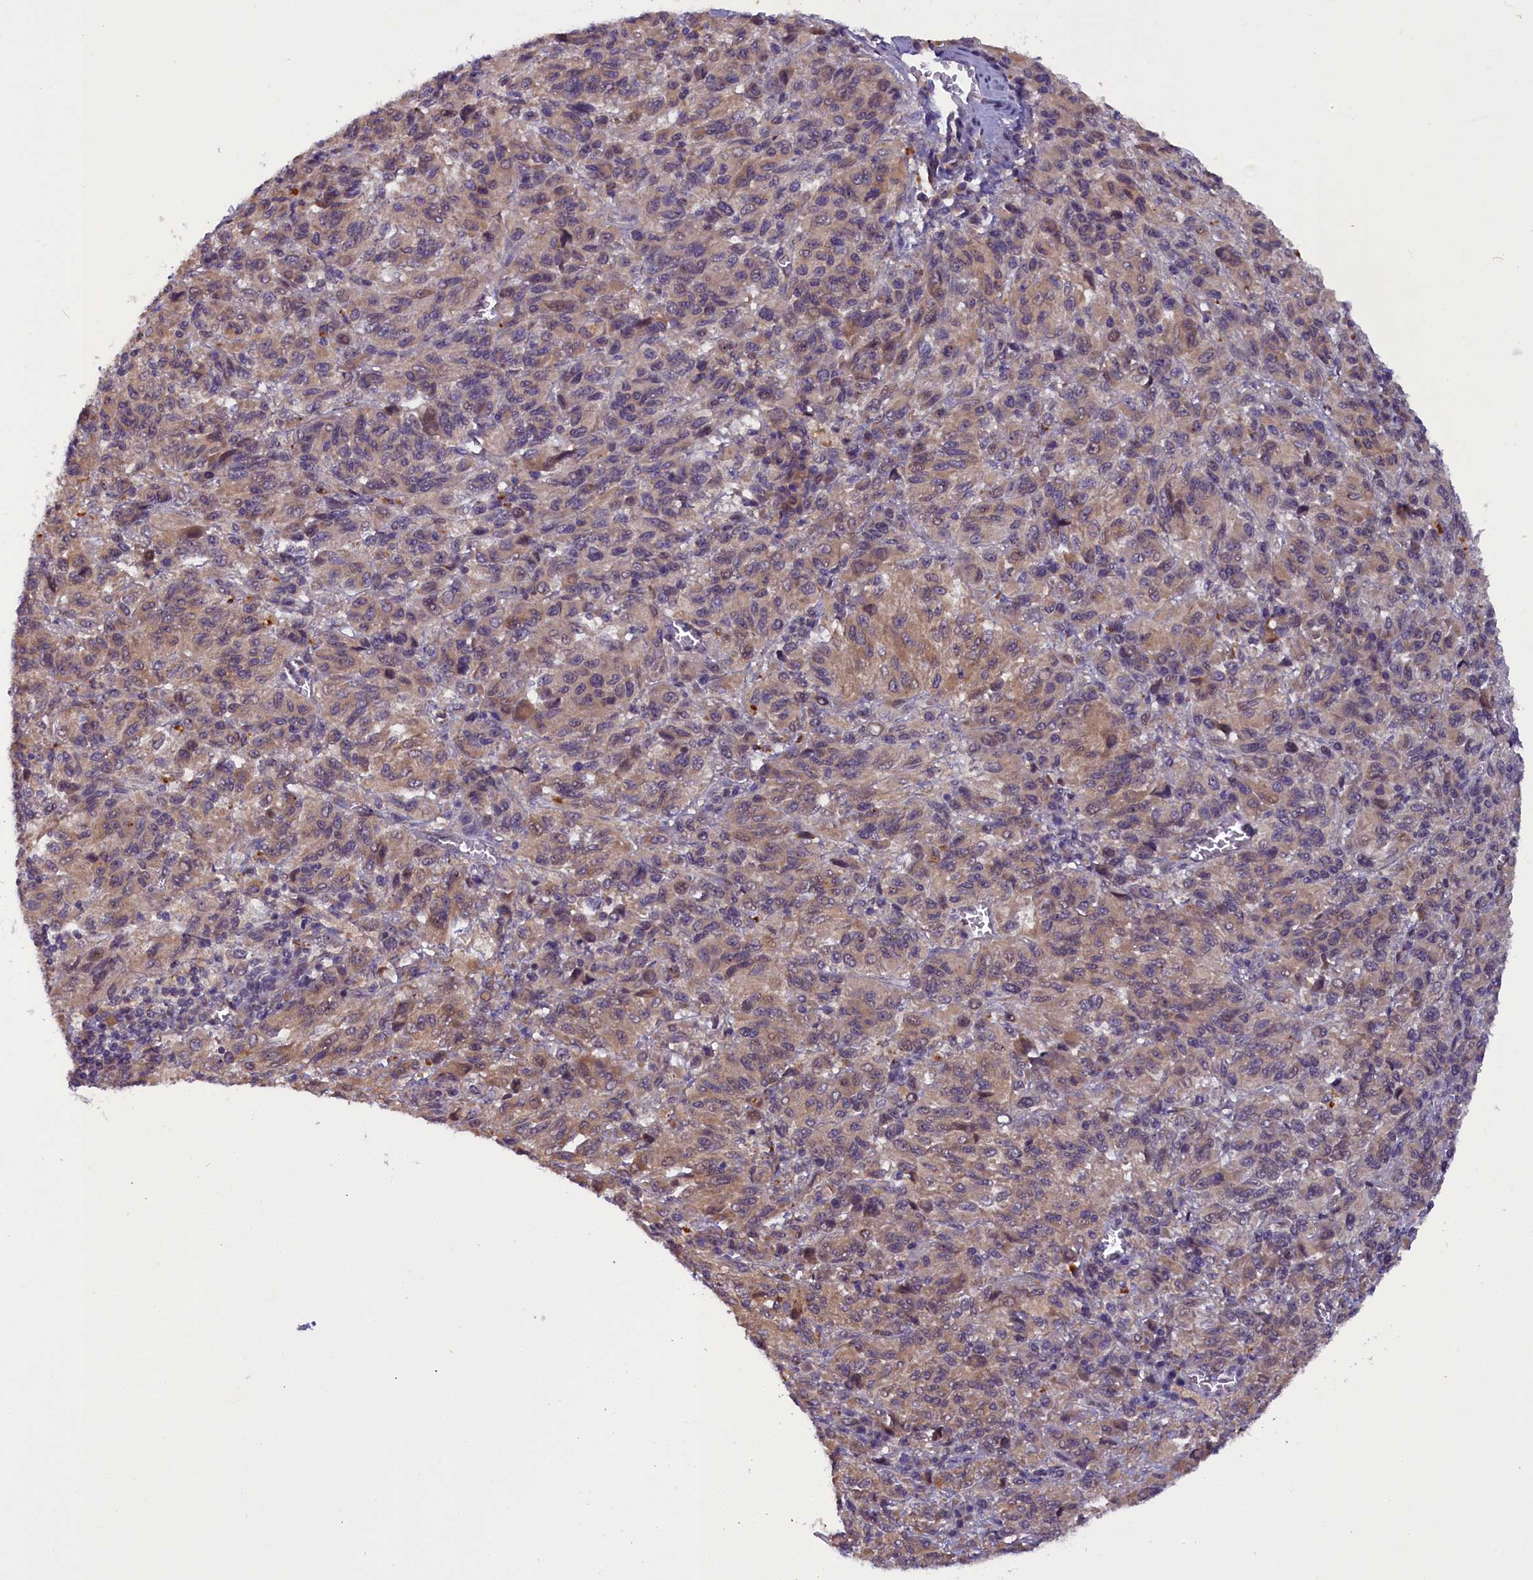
{"staining": {"intensity": "weak", "quantity": "25%-75%", "location": "cytoplasmic/membranous"}, "tissue": "melanoma", "cell_type": "Tumor cells", "image_type": "cancer", "snomed": [{"axis": "morphology", "description": "Malignant melanoma, Metastatic site"}, {"axis": "topography", "description": "Lung"}], "caption": "This is a histology image of immunohistochemistry staining of melanoma, which shows weak positivity in the cytoplasmic/membranous of tumor cells.", "gene": "CCDC9B", "patient": {"sex": "male", "age": 64}}